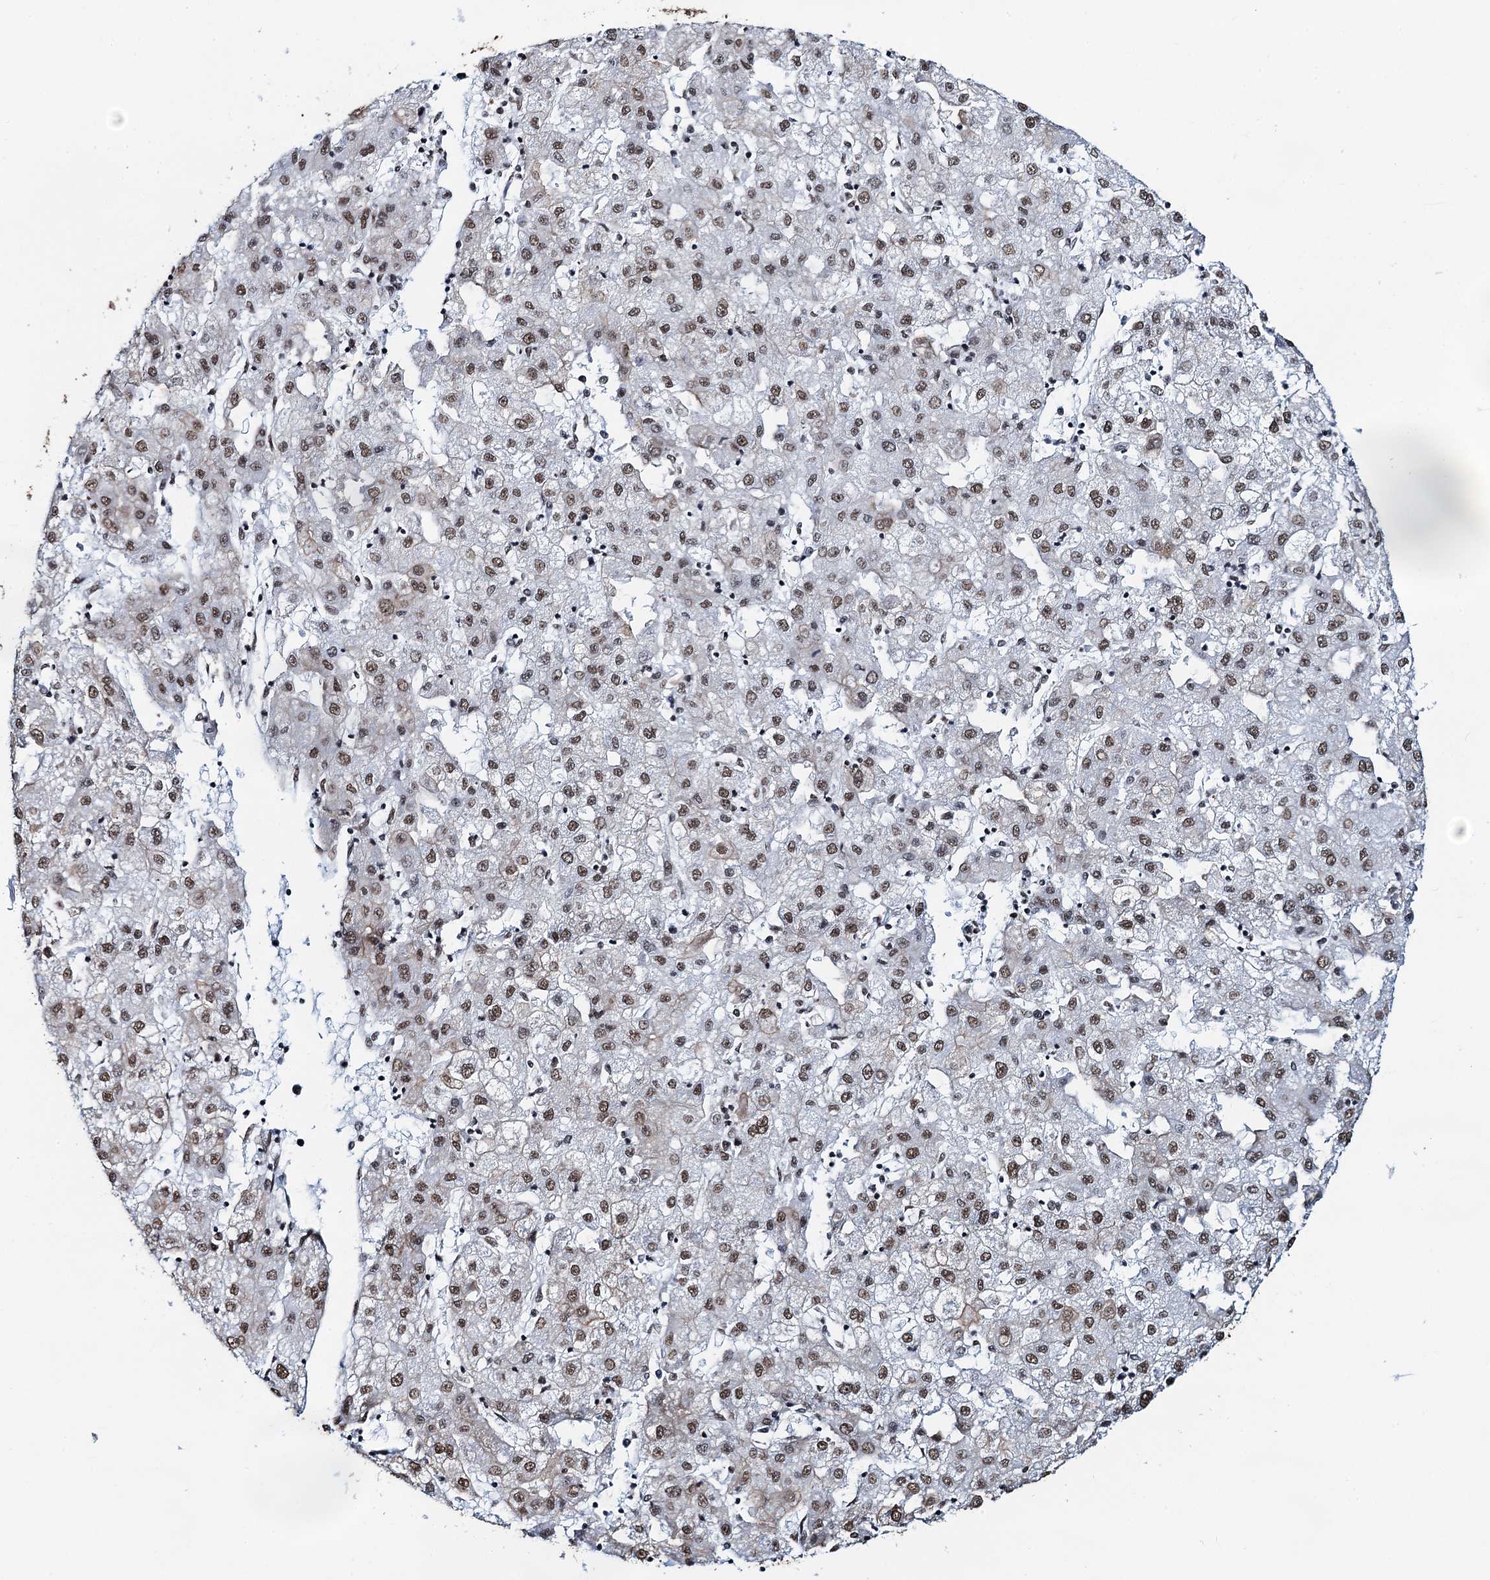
{"staining": {"intensity": "moderate", "quantity": ">75%", "location": "nuclear"}, "tissue": "liver cancer", "cell_type": "Tumor cells", "image_type": "cancer", "snomed": [{"axis": "morphology", "description": "Carcinoma, Hepatocellular, NOS"}, {"axis": "topography", "description": "Liver"}], "caption": "Immunohistochemical staining of liver cancer shows medium levels of moderate nuclear protein expression in about >75% of tumor cells.", "gene": "ZNF609", "patient": {"sex": "male", "age": 72}}